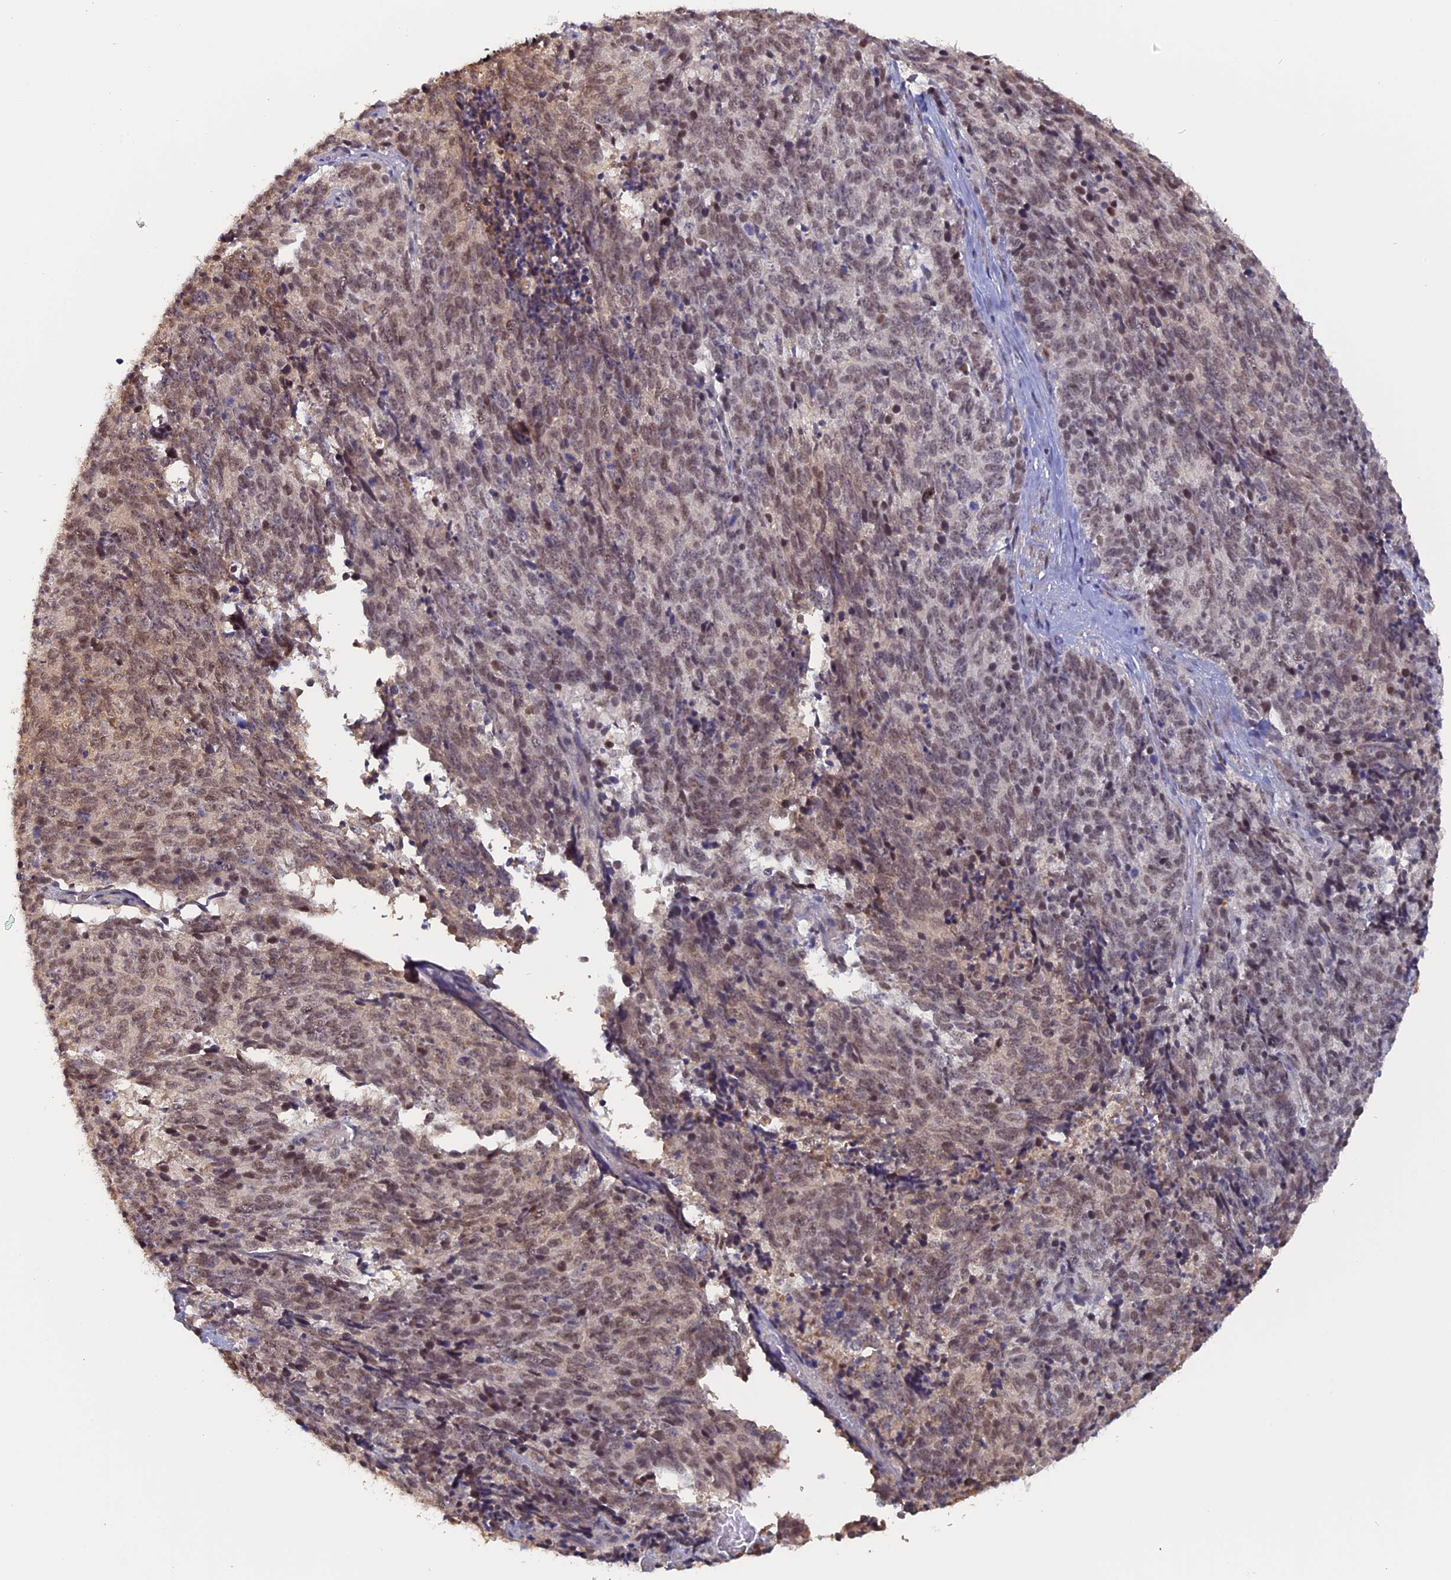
{"staining": {"intensity": "moderate", "quantity": ">75%", "location": "nuclear"}, "tissue": "cervical cancer", "cell_type": "Tumor cells", "image_type": "cancer", "snomed": [{"axis": "morphology", "description": "Squamous cell carcinoma, NOS"}, {"axis": "topography", "description": "Cervix"}], "caption": "Protein staining by IHC exhibits moderate nuclear expression in approximately >75% of tumor cells in squamous cell carcinoma (cervical). (DAB IHC, brown staining for protein, blue staining for nuclei).", "gene": "FAM98C", "patient": {"sex": "female", "age": 29}}